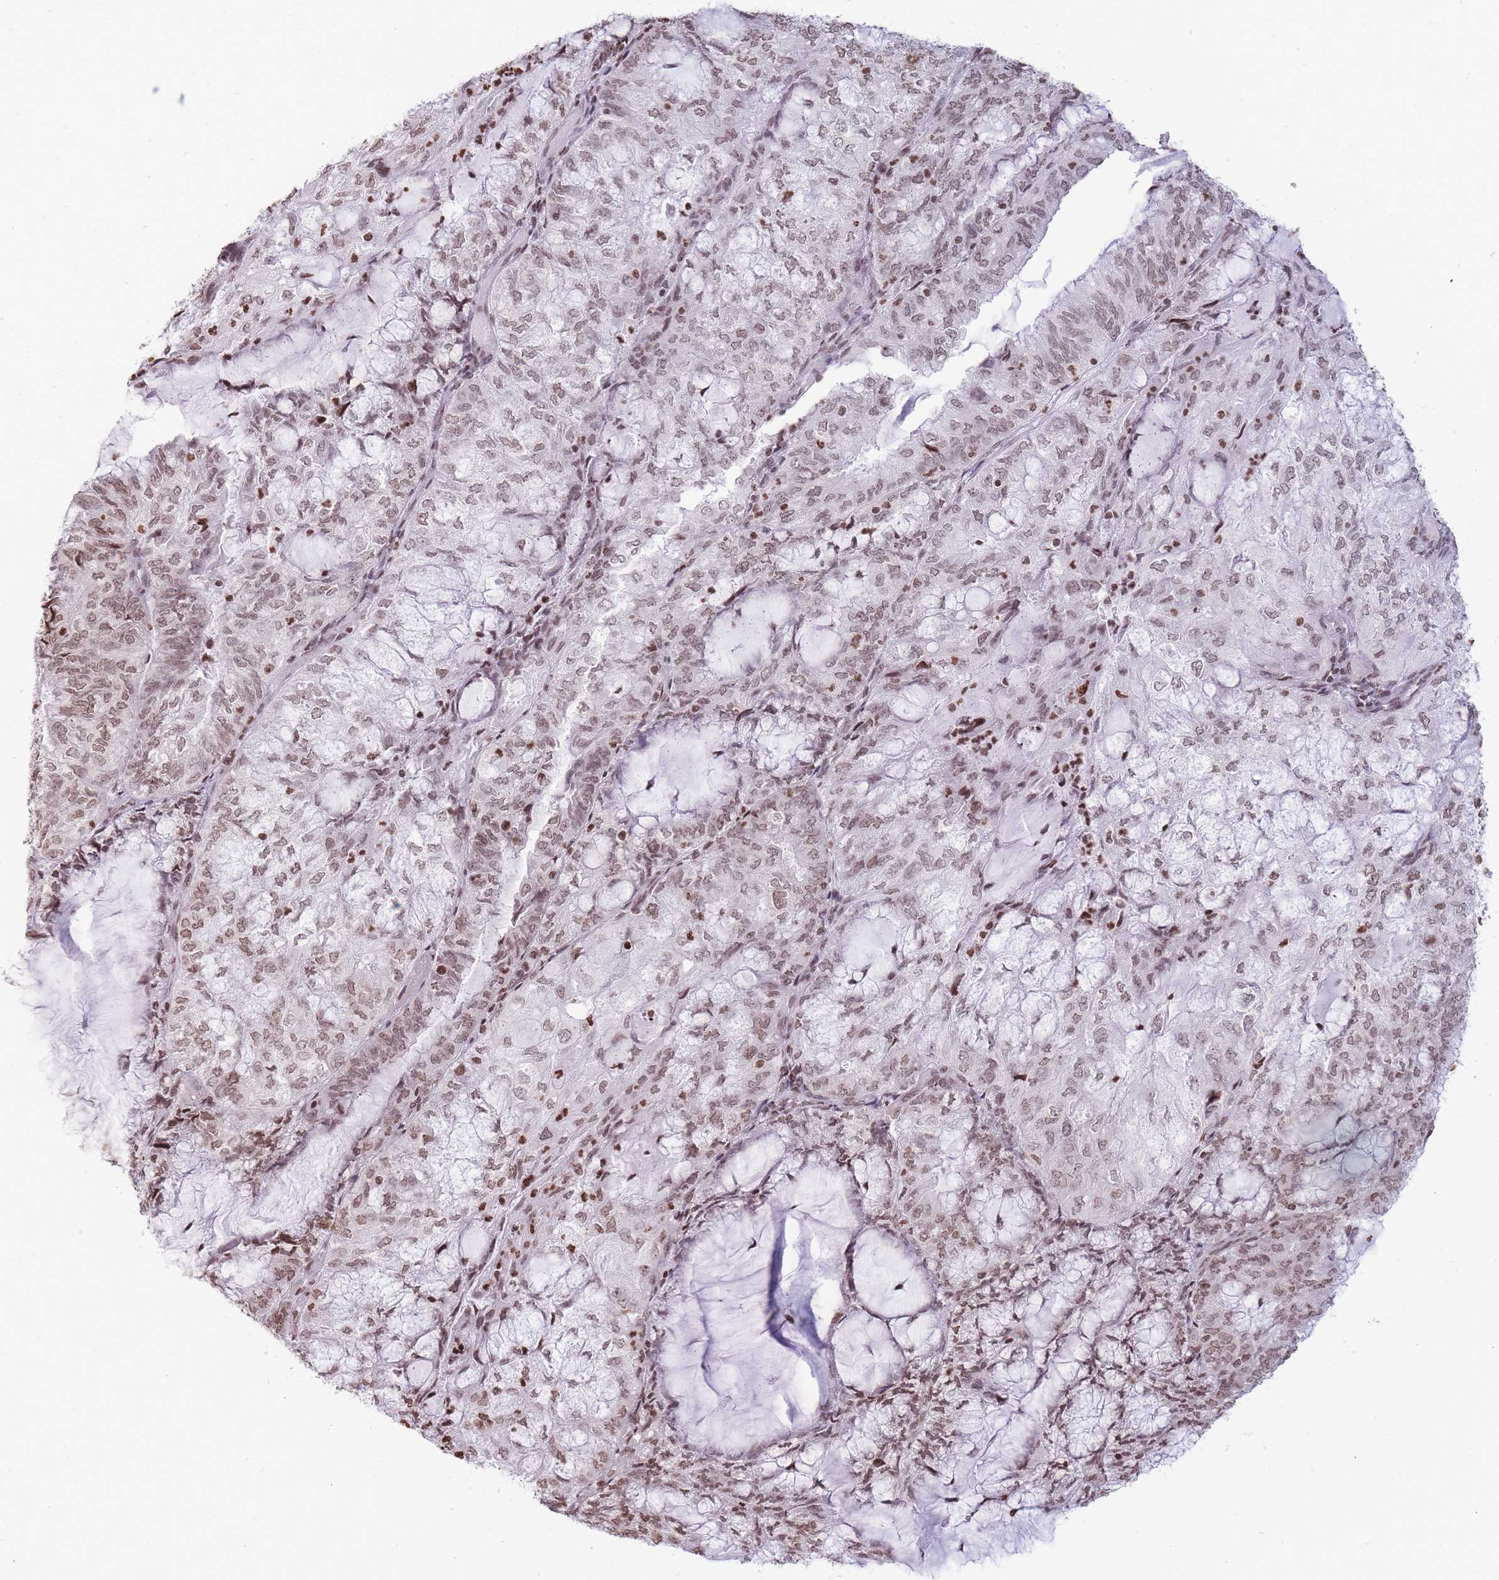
{"staining": {"intensity": "moderate", "quantity": ">75%", "location": "nuclear"}, "tissue": "endometrial cancer", "cell_type": "Tumor cells", "image_type": "cancer", "snomed": [{"axis": "morphology", "description": "Adenocarcinoma, NOS"}, {"axis": "topography", "description": "Endometrium"}], "caption": "DAB immunohistochemical staining of endometrial cancer demonstrates moderate nuclear protein expression in approximately >75% of tumor cells.", "gene": "SHISAL1", "patient": {"sex": "female", "age": 81}}